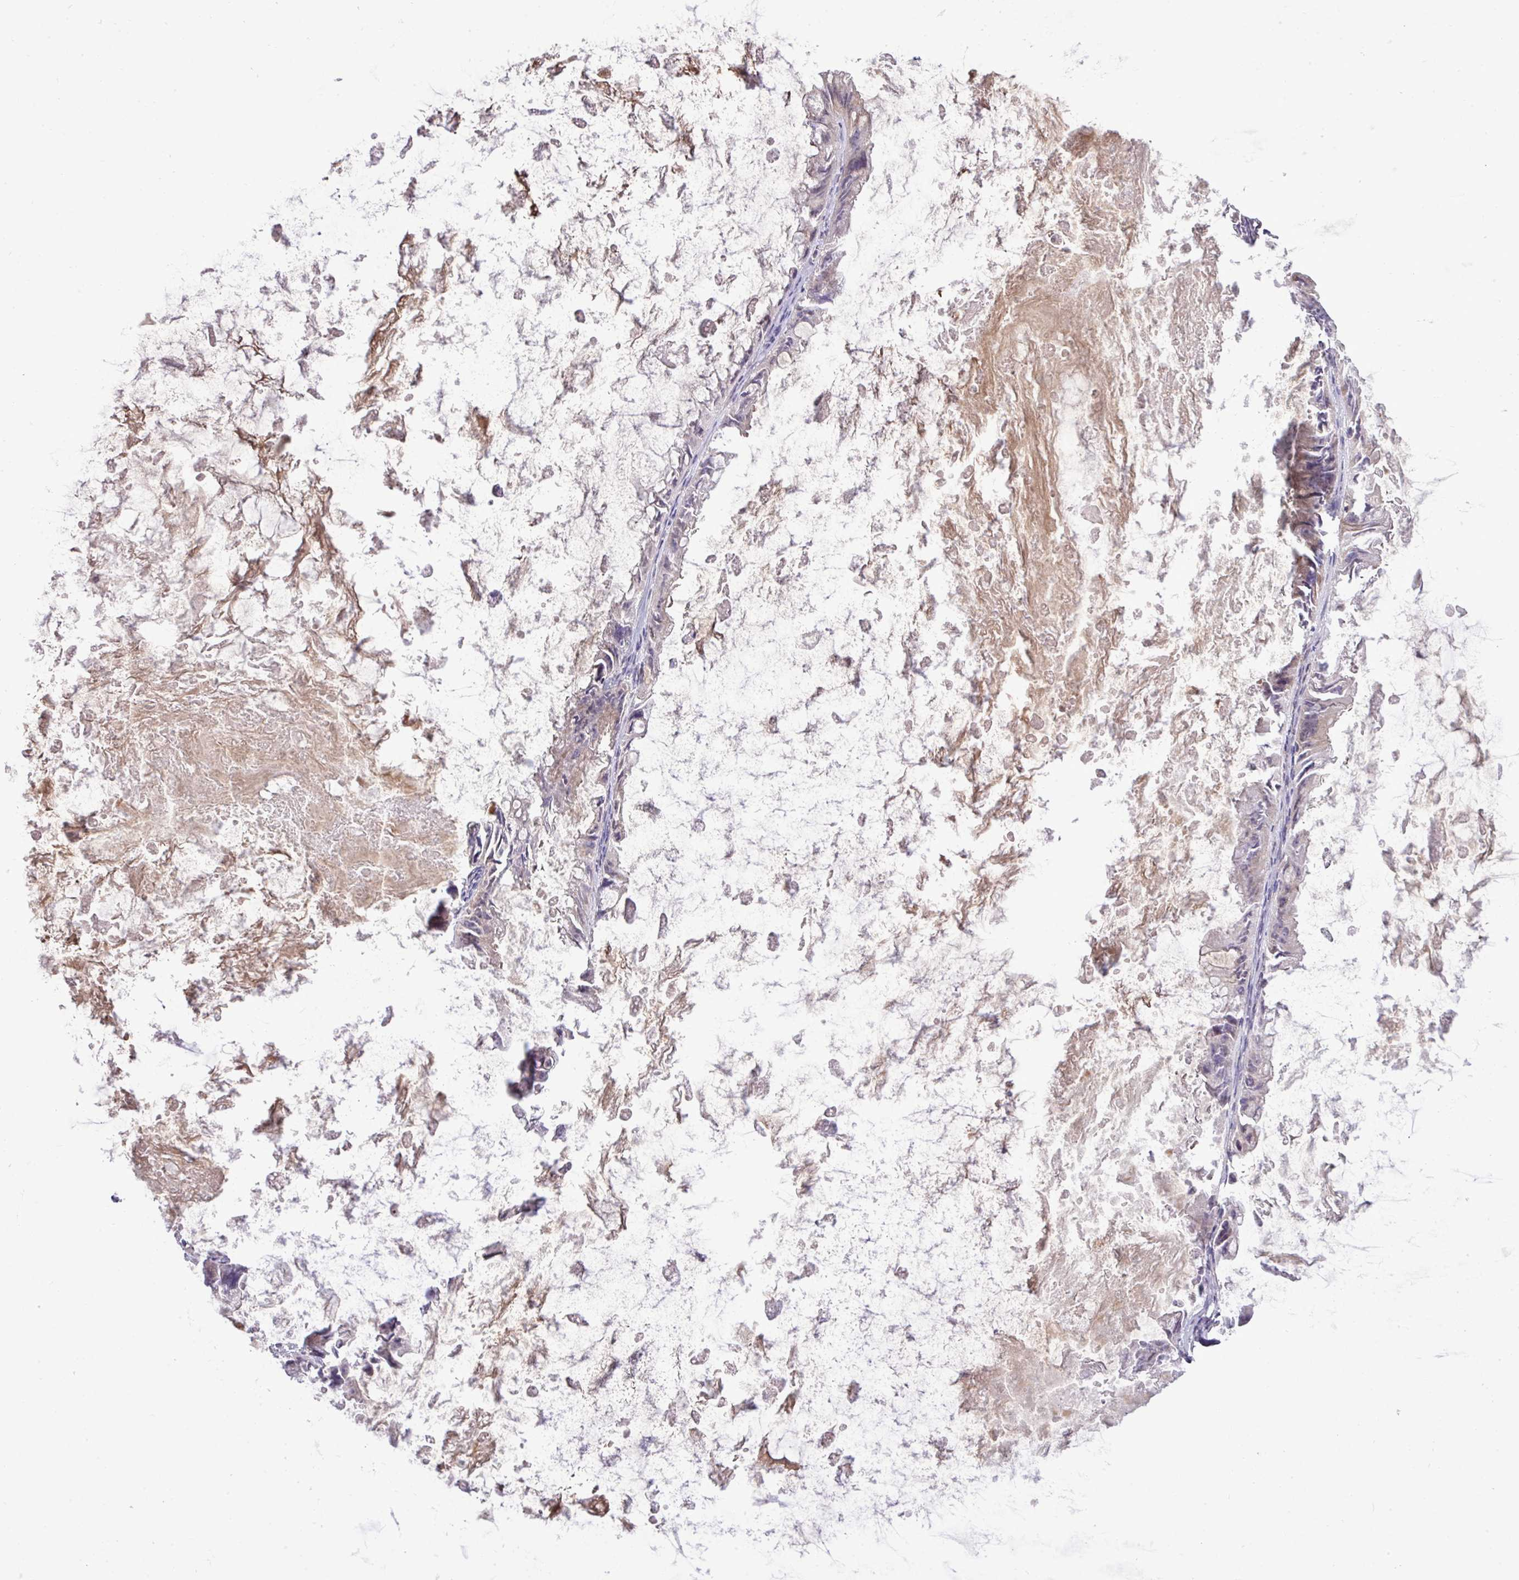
{"staining": {"intensity": "weak", "quantity": "25%-75%", "location": "cytoplasmic/membranous"}, "tissue": "ovarian cancer", "cell_type": "Tumor cells", "image_type": "cancer", "snomed": [{"axis": "morphology", "description": "Cystadenocarcinoma, mucinous, NOS"}, {"axis": "topography", "description": "Ovary"}], "caption": "The image displays staining of mucinous cystadenocarcinoma (ovarian), revealing weak cytoplasmic/membranous protein positivity (brown color) within tumor cells.", "gene": "FAM222B", "patient": {"sex": "female", "age": 61}}